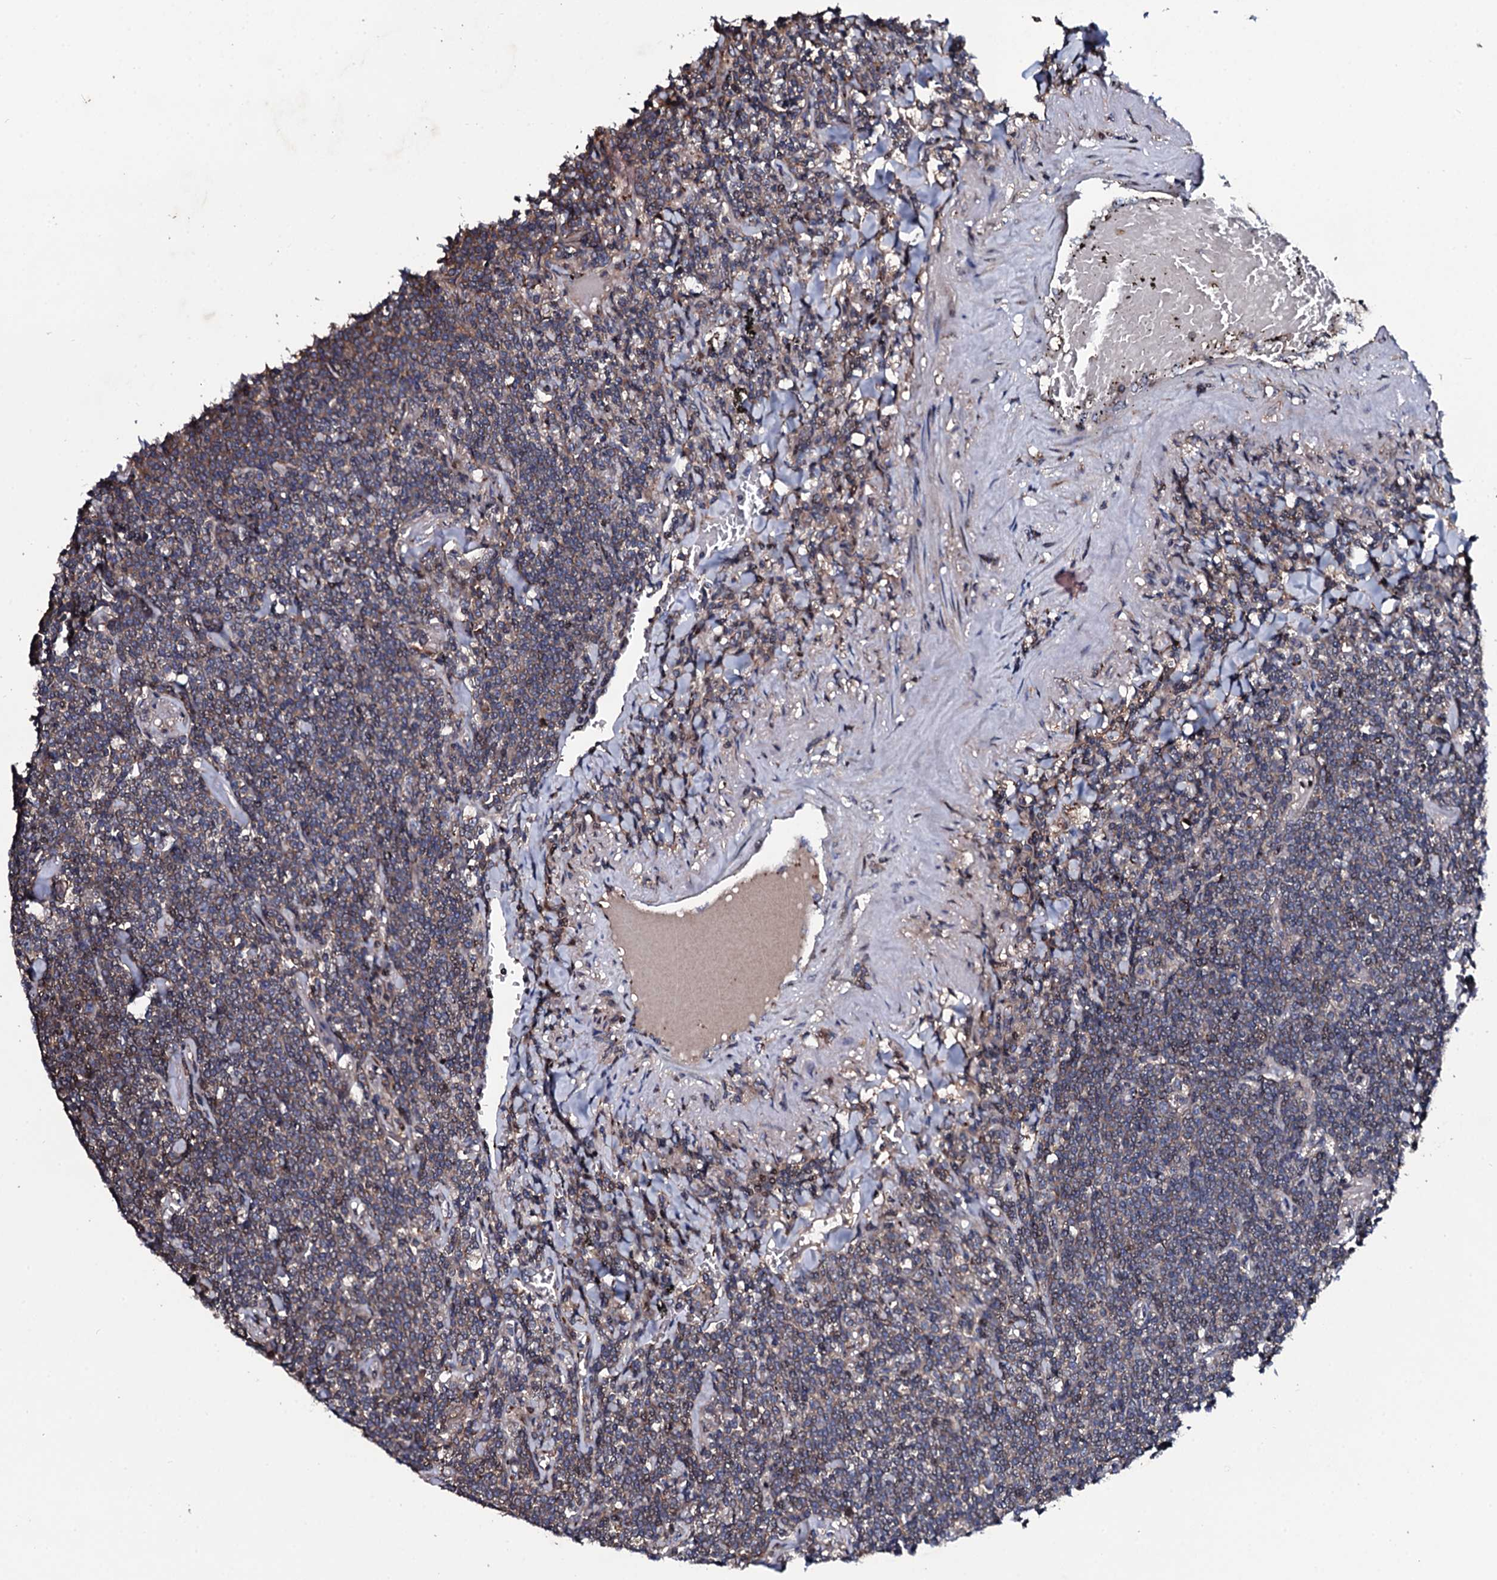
{"staining": {"intensity": "weak", "quantity": "25%-75%", "location": "cytoplasmic/membranous"}, "tissue": "lymphoma", "cell_type": "Tumor cells", "image_type": "cancer", "snomed": [{"axis": "morphology", "description": "Malignant lymphoma, non-Hodgkin's type, Low grade"}, {"axis": "topography", "description": "Lung"}], "caption": "Approximately 25%-75% of tumor cells in human low-grade malignant lymphoma, non-Hodgkin's type show weak cytoplasmic/membranous protein expression as visualized by brown immunohistochemical staining.", "gene": "PLET1", "patient": {"sex": "female", "age": 71}}